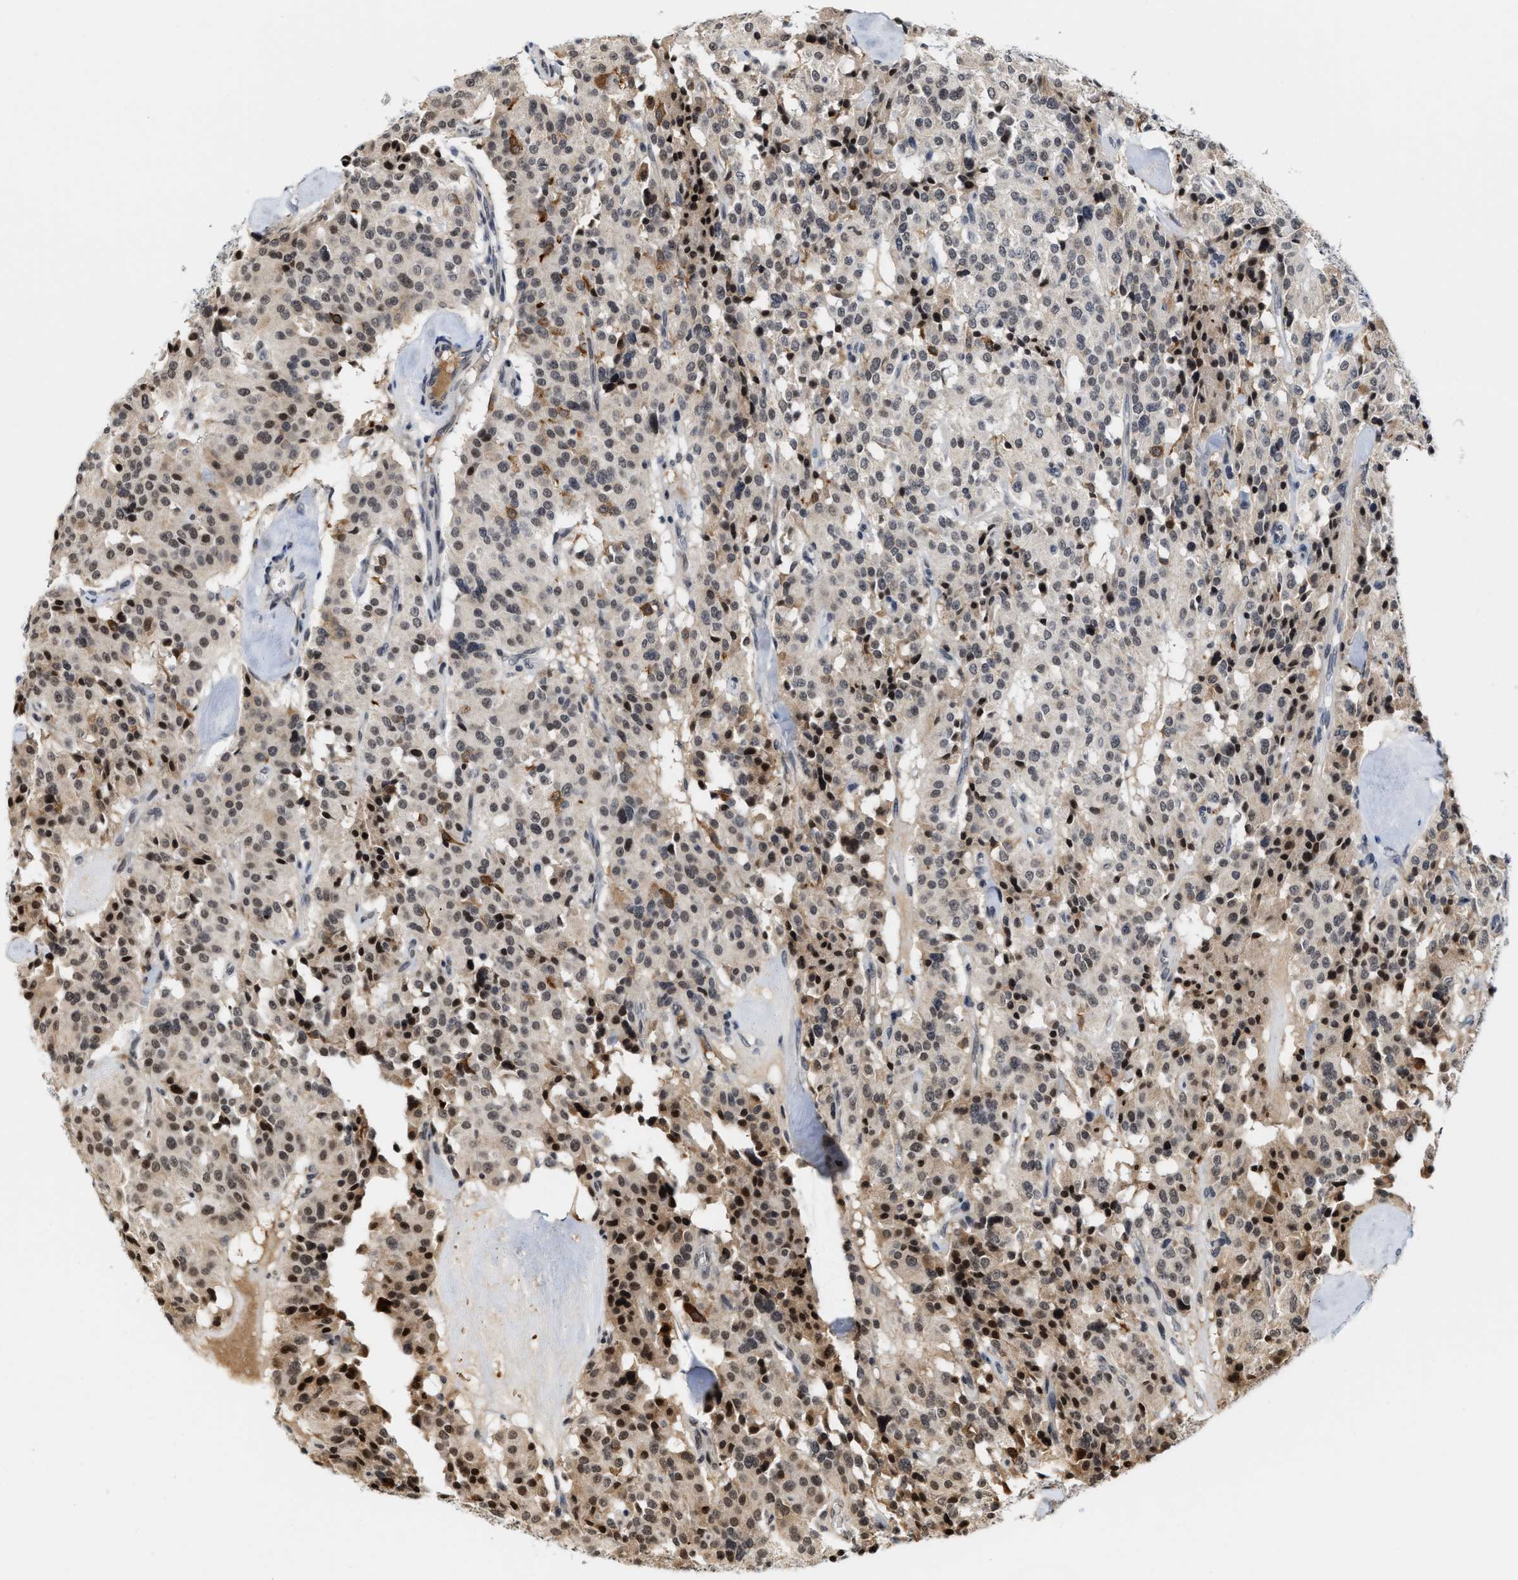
{"staining": {"intensity": "weak", "quantity": ">75%", "location": "nuclear"}, "tissue": "carcinoid", "cell_type": "Tumor cells", "image_type": "cancer", "snomed": [{"axis": "morphology", "description": "Carcinoid, malignant, NOS"}, {"axis": "topography", "description": "Lung"}], "caption": "Immunohistochemistry of carcinoid demonstrates low levels of weak nuclear positivity in about >75% of tumor cells. The protein is stained brown, and the nuclei are stained in blue (DAB IHC with brightfield microscopy, high magnification).", "gene": "ANKRD6", "patient": {"sex": "male", "age": 30}}